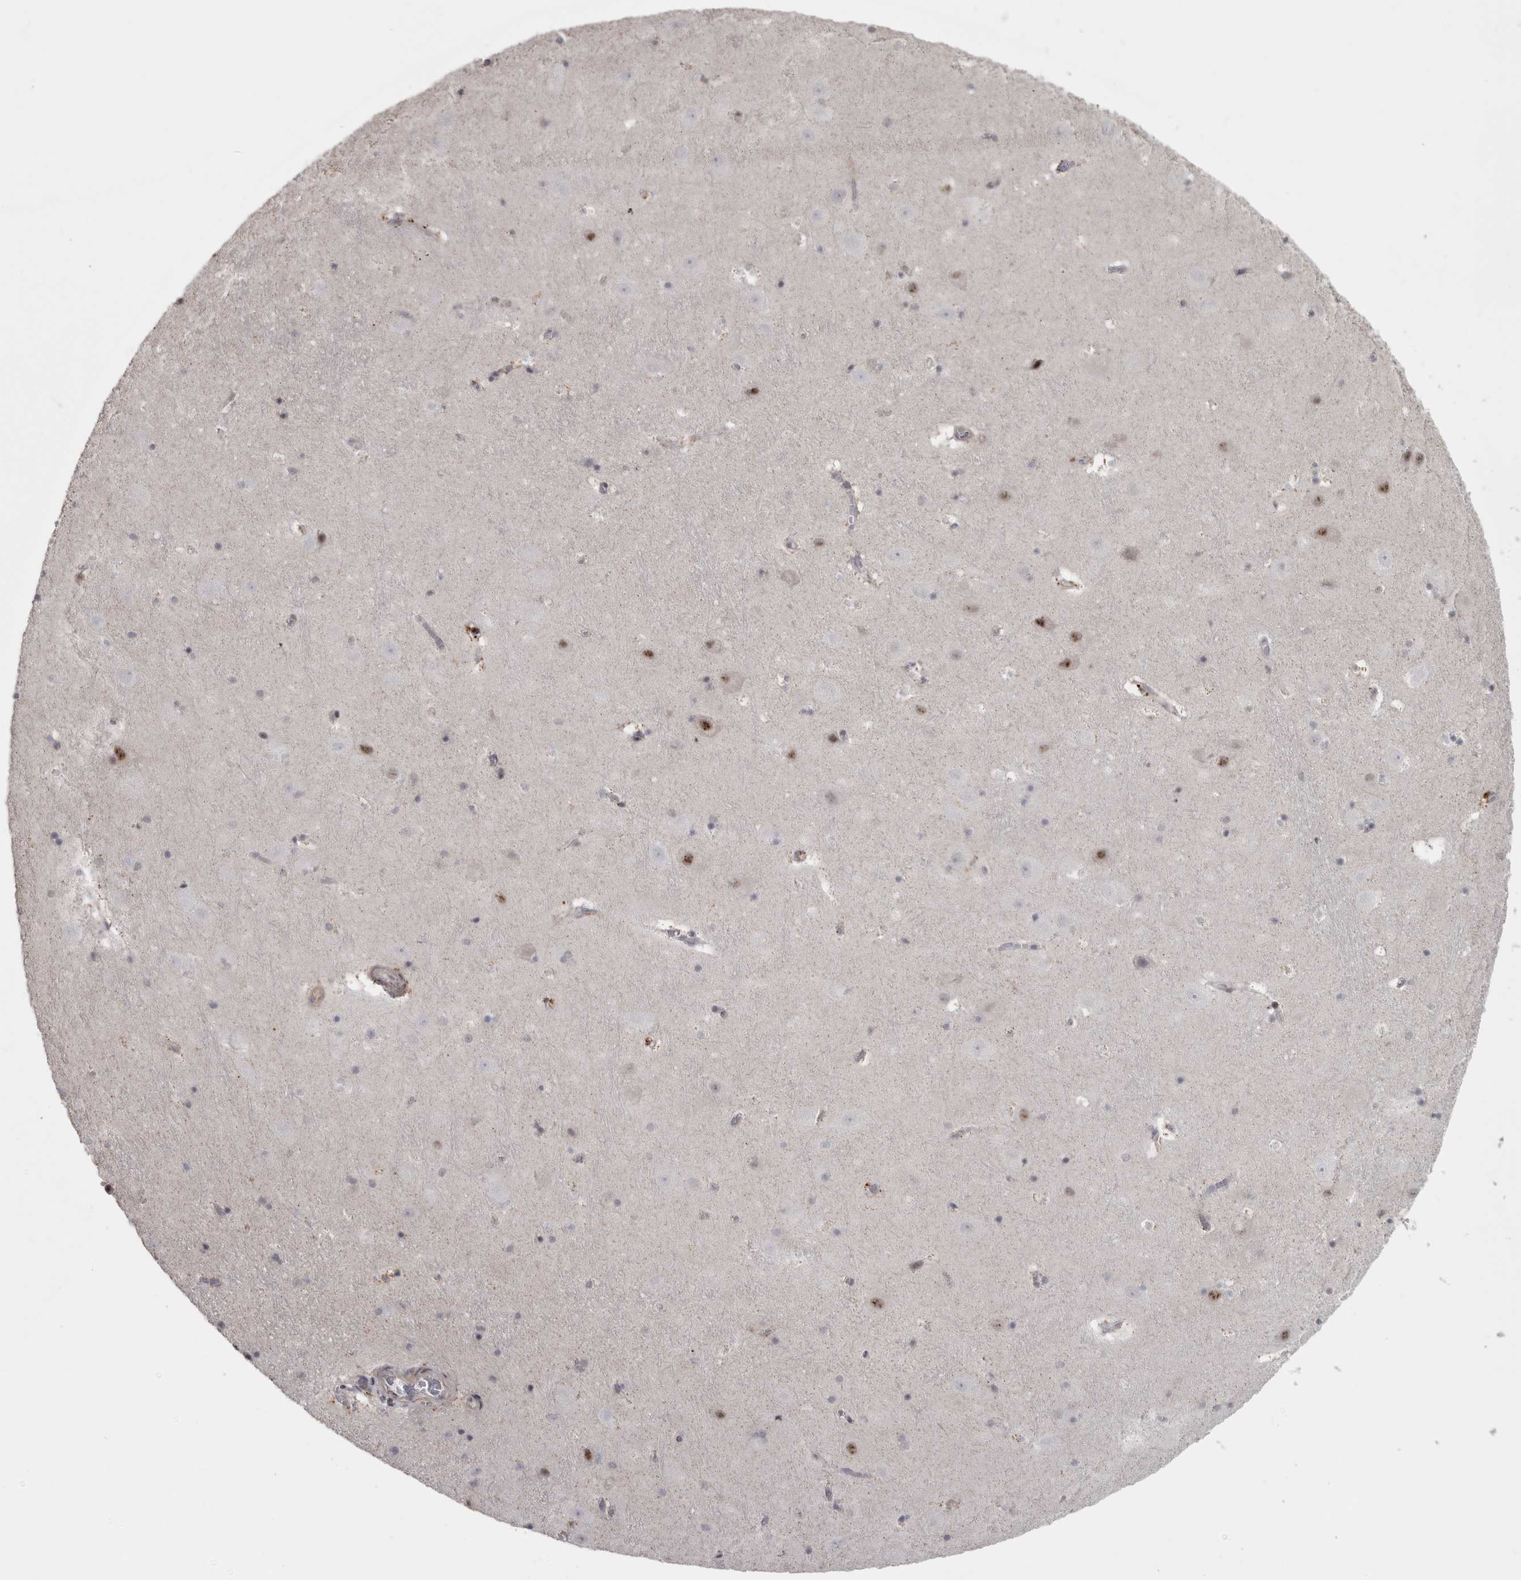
{"staining": {"intensity": "negative", "quantity": "none", "location": "none"}, "tissue": "hippocampus", "cell_type": "Glial cells", "image_type": "normal", "snomed": [{"axis": "morphology", "description": "Normal tissue, NOS"}, {"axis": "topography", "description": "Hippocampus"}], "caption": "A high-resolution image shows immunohistochemistry (IHC) staining of benign hippocampus, which exhibits no significant staining in glial cells.", "gene": "PPP1R12B", "patient": {"sex": "male", "age": 45}}